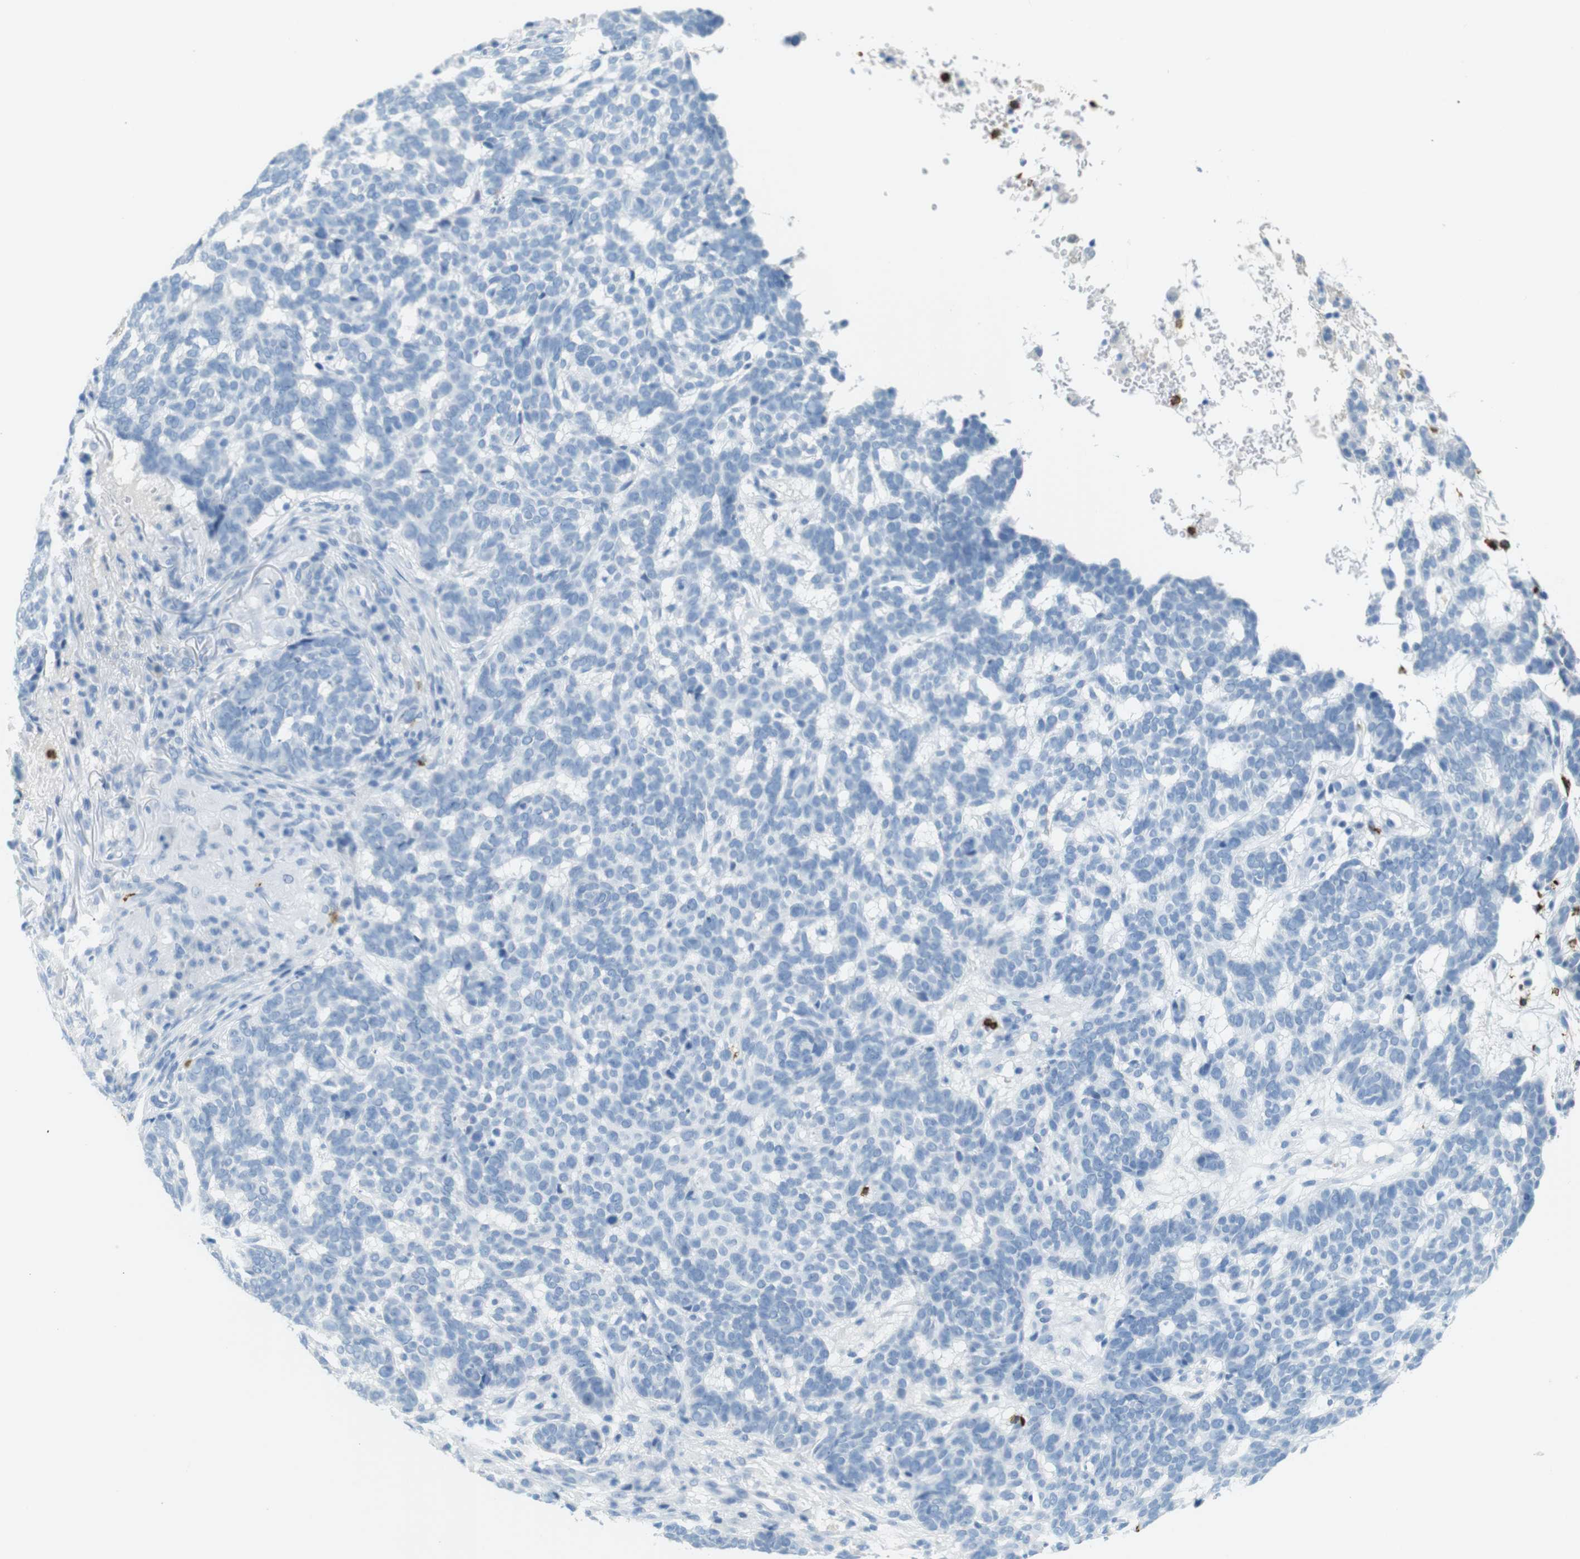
{"staining": {"intensity": "negative", "quantity": "none", "location": "none"}, "tissue": "skin cancer", "cell_type": "Tumor cells", "image_type": "cancer", "snomed": [{"axis": "morphology", "description": "Basal cell carcinoma"}, {"axis": "topography", "description": "Skin"}], "caption": "Tumor cells show no significant protein positivity in skin cancer. Brightfield microscopy of immunohistochemistry stained with DAB (3,3'-diaminobenzidine) (brown) and hematoxylin (blue), captured at high magnification.", "gene": "MCEMP1", "patient": {"sex": "male", "age": 85}}